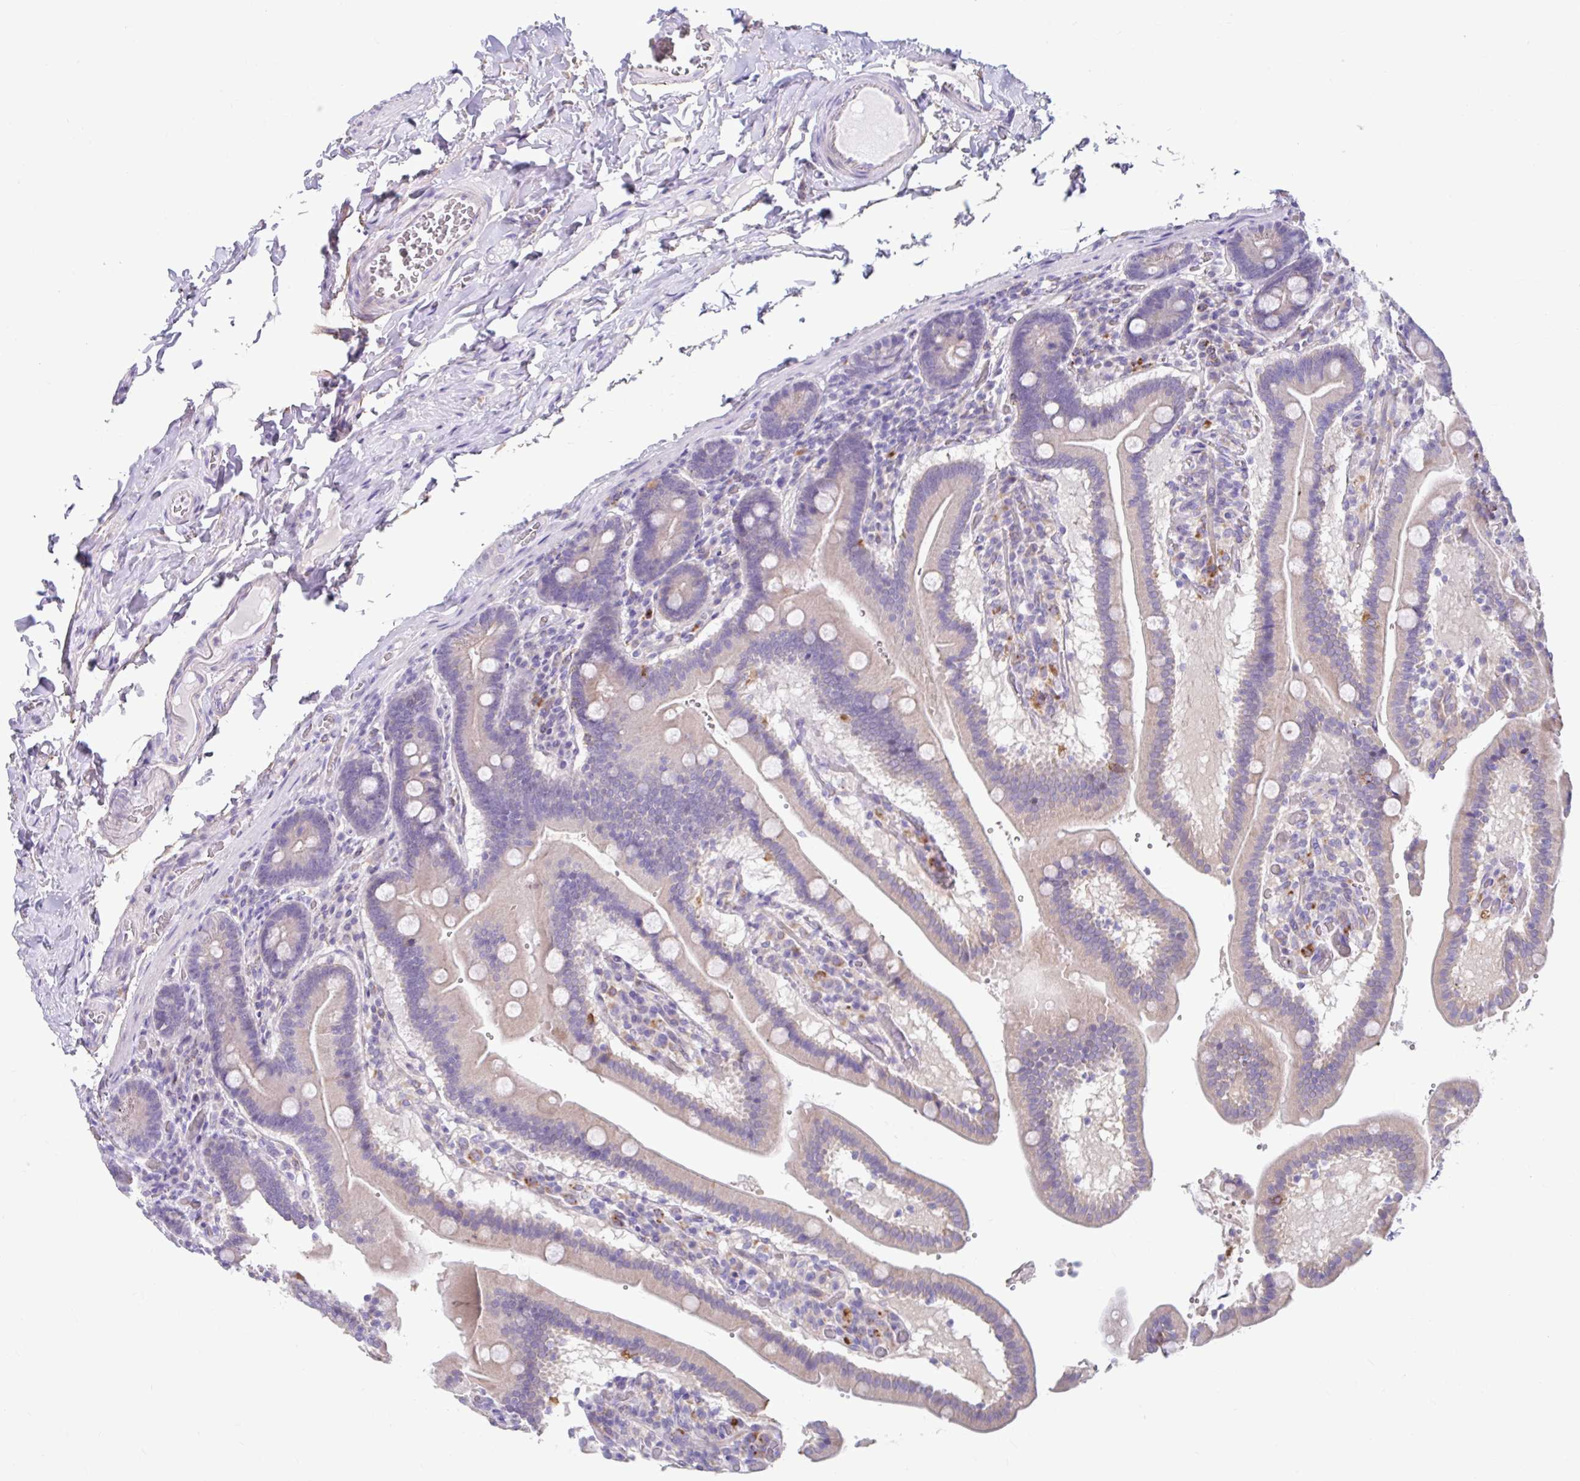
{"staining": {"intensity": "negative", "quantity": "none", "location": "none"}, "tissue": "duodenum", "cell_type": "Glandular cells", "image_type": "normal", "snomed": [{"axis": "morphology", "description": "Normal tissue, NOS"}, {"axis": "topography", "description": "Duodenum"}], "caption": "Immunohistochemistry micrograph of benign duodenum: human duodenum stained with DAB (3,3'-diaminobenzidine) demonstrates no significant protein staining in glandular cells. (DAB immunohistochemistry with hematoxylin counter stain).", "gene": "ZNF33A", "patient": {"sex": "female", "age": 62}}